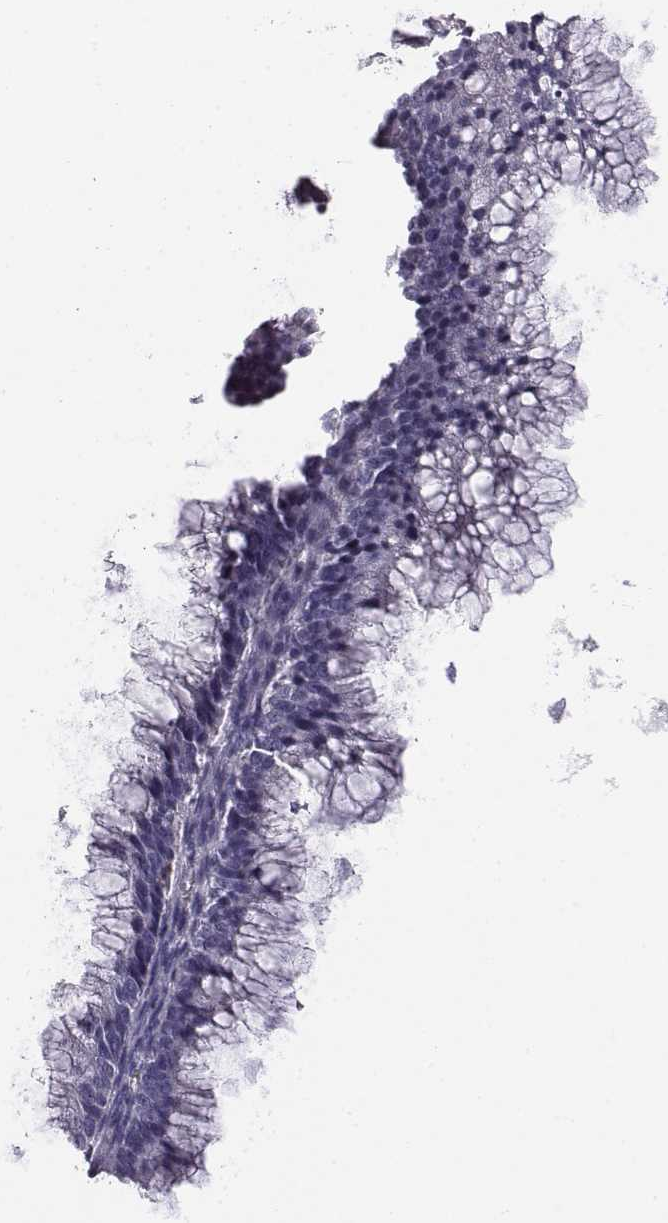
{"staining": {"intensity": "negative", "quantity": "none", "location": "none"}, "tissue": "ovarian cancer", "cell_type": "Tumor cells", "image_type": "cancer", "snomed": [{"axis": "morphology", "description": "Cystadenocarcinoma, mucinous, NOS"}, {"axis": "topography", "description": "Ovary"}], "caption": "This is an IHC image of ovarian cancer (mucinous cystadenocarcinoma). There is no expression in tumor cells.", "gene": "AKR1B1", "patient": {"sex": "female", "age": 38}}